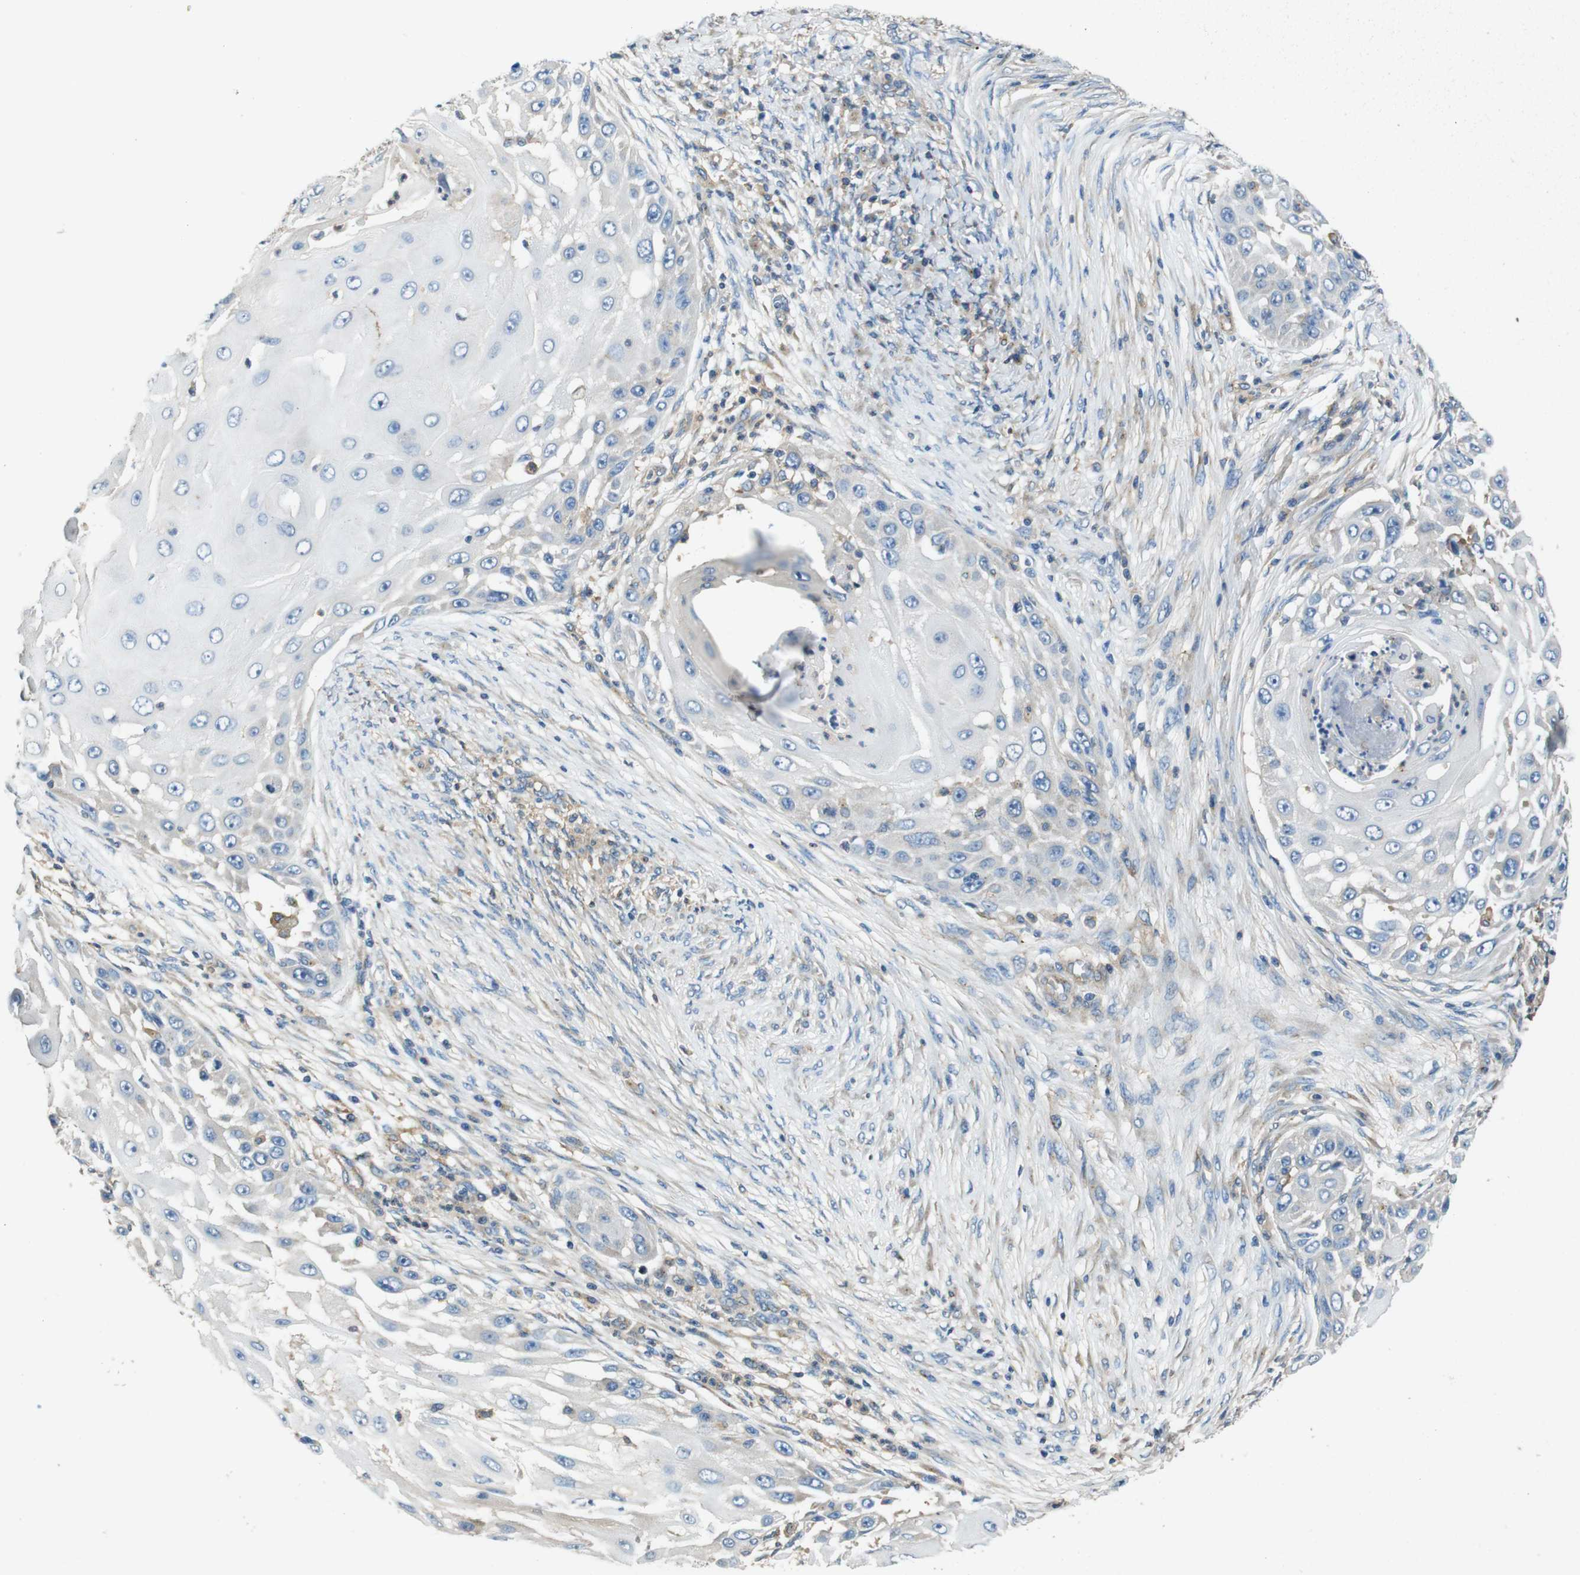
{"staining": {"intensity": "weak", "quantity": "<25%", "location": "cytoplasmic/membranous"}, "tissue": "skin cancer", "cell_type": "Tumor cells", "image_type": "cancer", "snomed": [{"axis": "morphology", "description": "Squamous cell carcinoma, NOS"}, {"axis": "topography", "description": "Skin"}], "caption": "Tumor cells show no significant expression in skin squamous cell carcinoma. (Brightfield microscopy of DAB (3,3'-diaminobenzidine) IHC at high magnification).", "gene": "DCTN1", "patient": {"sex": "female", "age": 44}}